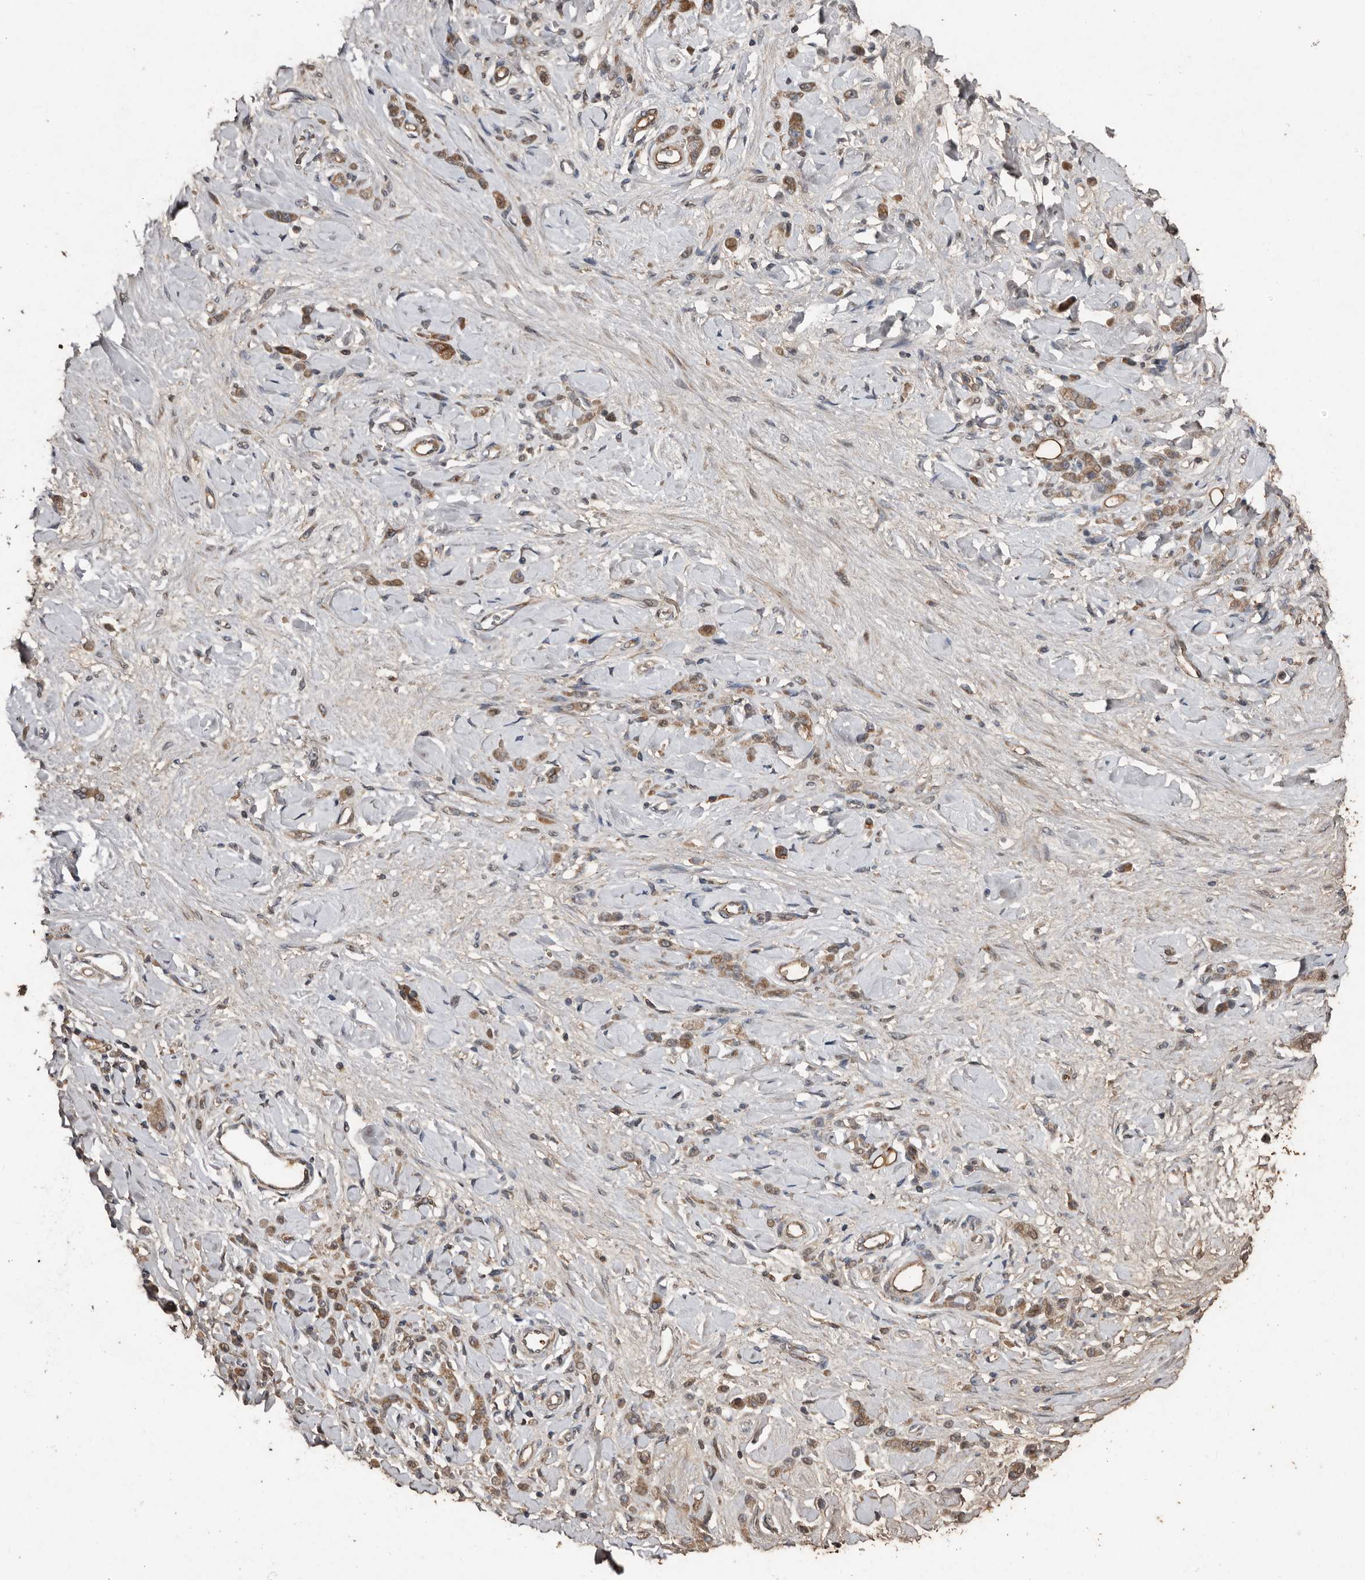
{"staining": {"intensity": "moderate", "quantity": ">75%", "location": "cytoplasmic/membranous"}, "tissue": "stomach cancer", "cell_type": "Tumor cells", "image_type": "cancer", "snomed": [{"axis": "morphology", "description": "Normal tissue, NOS"}, {"axis": "morphology", "description": "Adenocarcinoma, NOS"}, {"axis": "topography", "description": "Stomach"}], "caption": "Tumor cells exhibit medium levels of moderate cytoplasmic/membranous expression in approximately >75% of cells in stomach adenocarcinoma. The staining is performed using DAB brown chromogen to label protein expression. The nuclei are counter-stained blue using hematoxylin.", "gene": "RANBP17", "patient": {"sex": "male", "age": 82}}